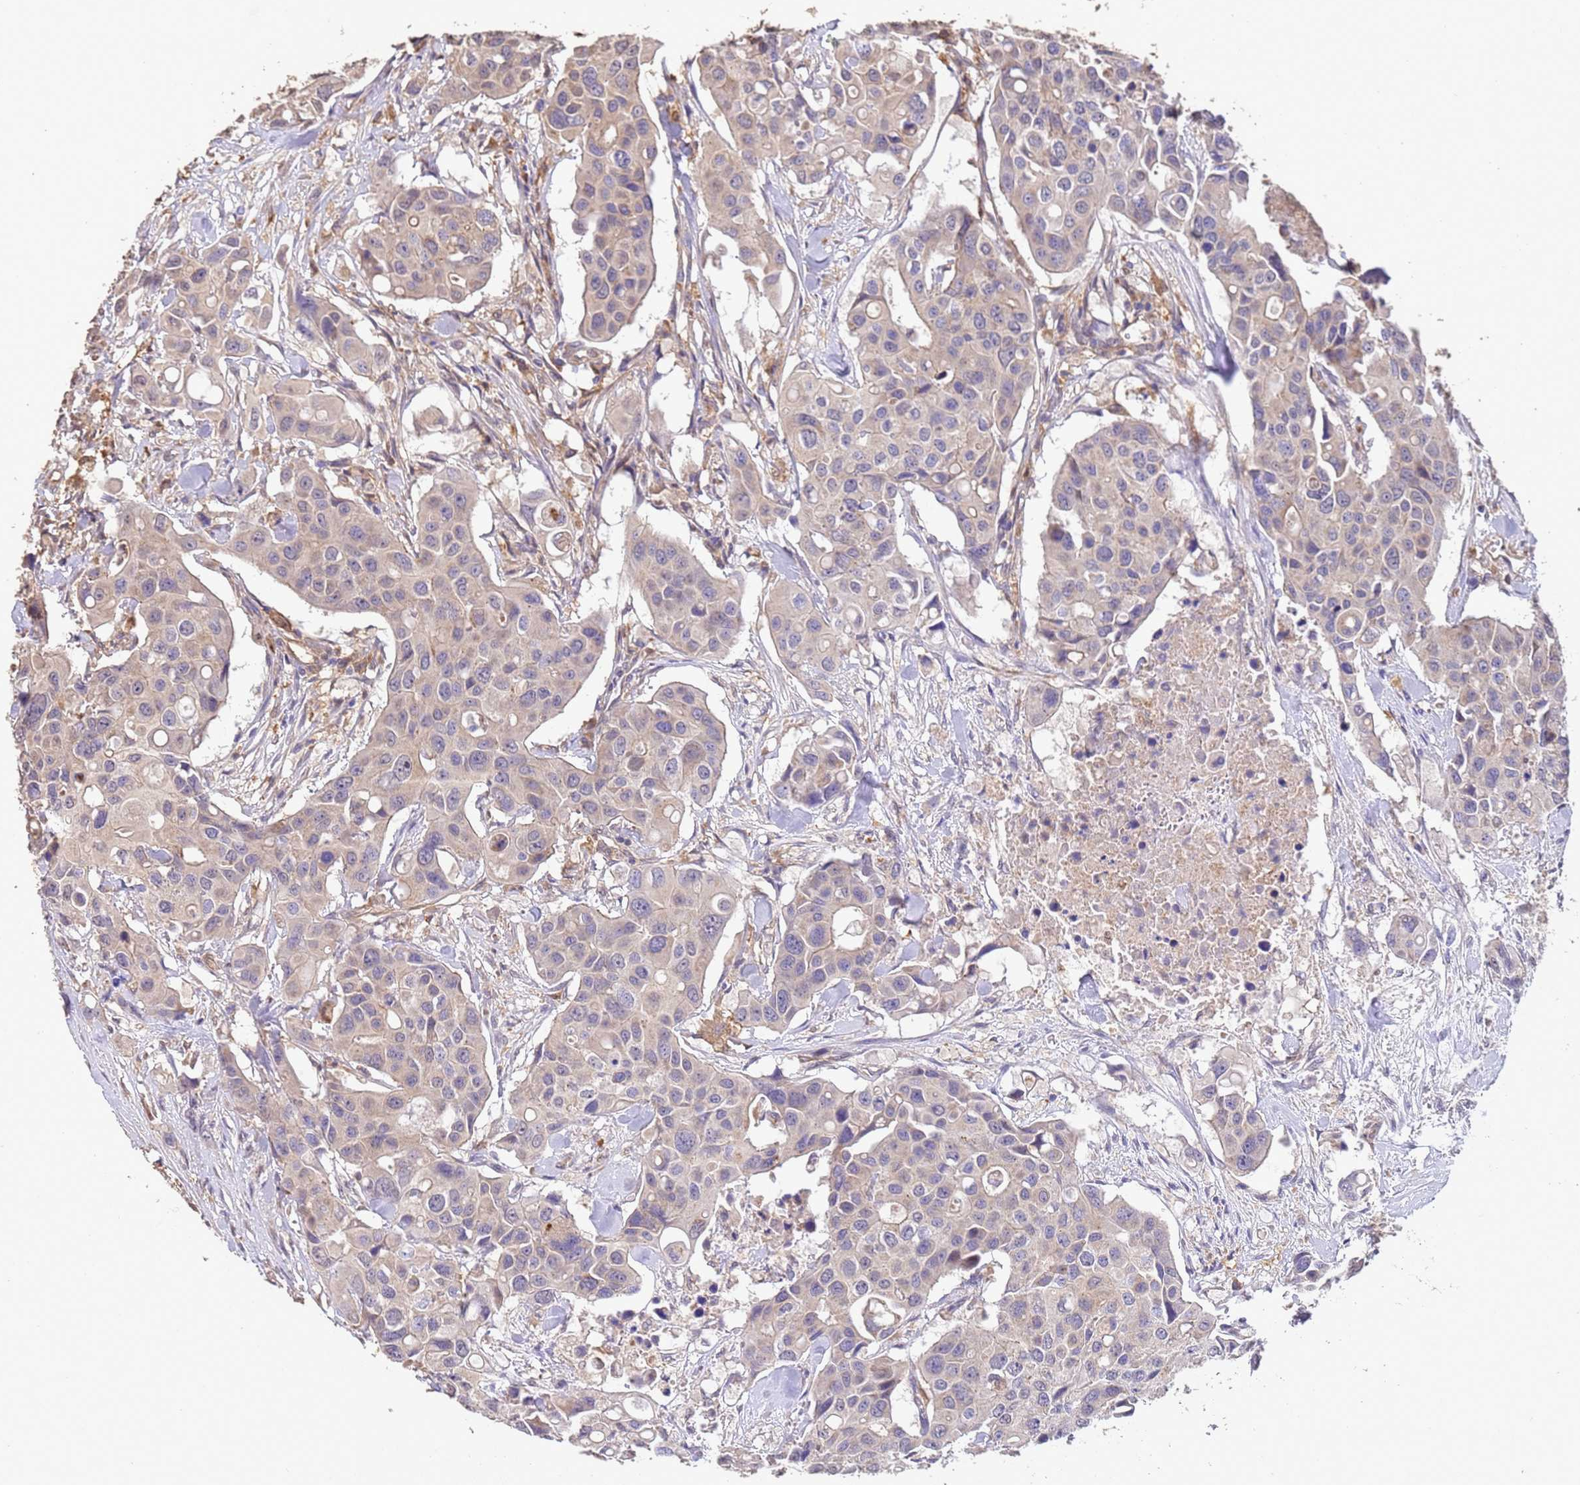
{"staining": {"intensity": "negative", "quantity": "none", "location": "none"}, "tissue": "colorectal cancer", "cell_type": "Tumor cells", "image_type": "cancer", "snomed": [{"axis": "morphology", "description": "Adenocarcinoma, NOS"}, {"axis": "topography", "description": "Colon"}], "caption": "Photomicrograph shows no protein positivity in tumor cells of adenocarcinoma (colorectal) tissue.", "gene": "NPHP1", "patient": {"sex": "male", "age": 77}}